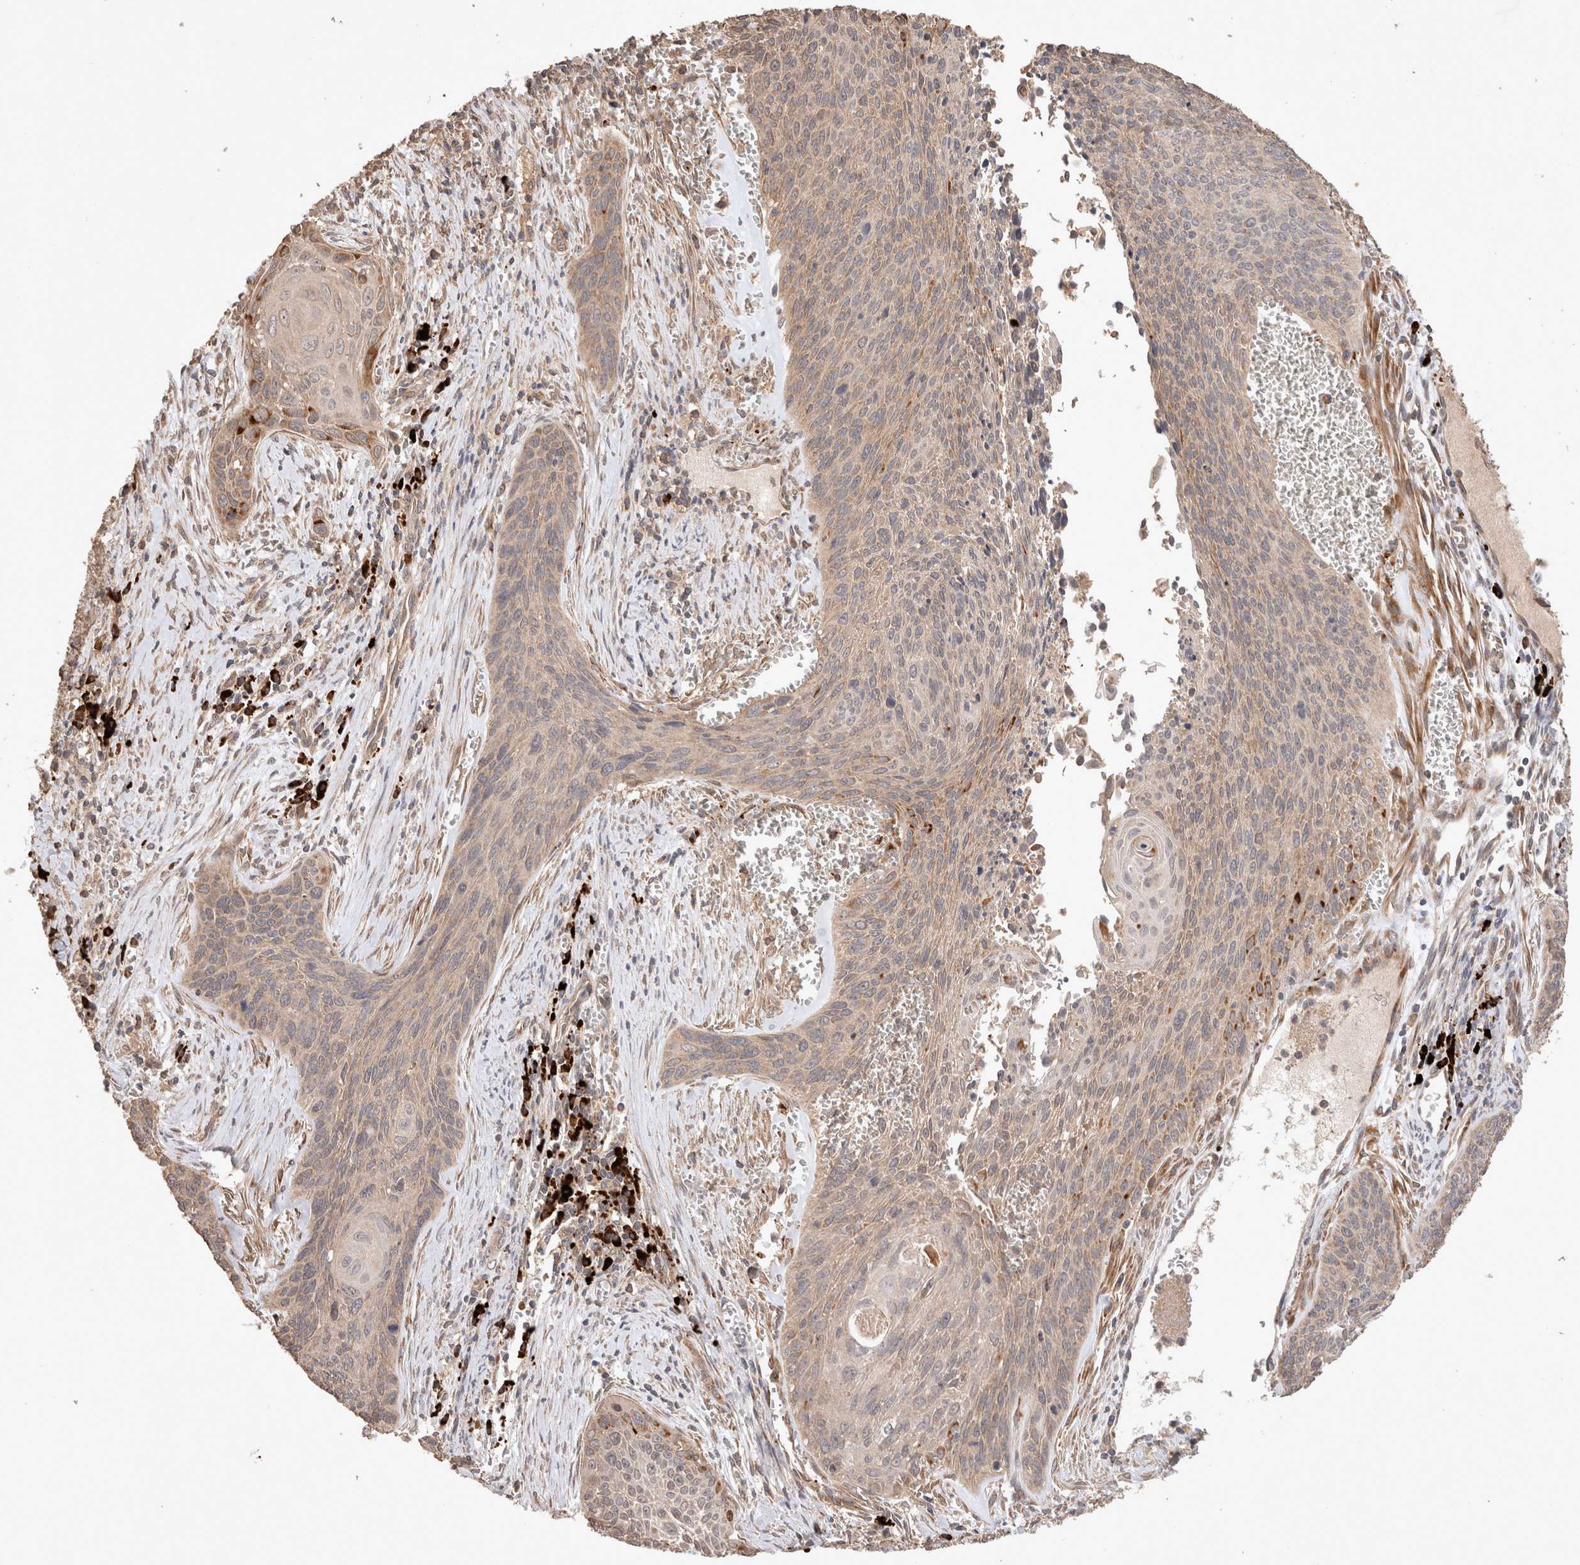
{"staining": {"intensity": "weak", "quantity": ">75%", "location": "cytoplasmic/membranous"}, "tissue": "cervical cancer", "cell_type": "Tumor cells", "image_type": "cancer", "snomed": [{"axis": "morphology", "description": "Squamous cell carcinoma, NOS"}, {"axis": "topography", "description": "Cervix"}], "caption": "Human cervical cancer (squamous cell carcinoma) stained with a brown dye demonstrates weak cytoplasmic/membranous positive staining in about >75% of tumor cells.", "gene": "HROB", "patient": {"sex": "female", "age": 55}}